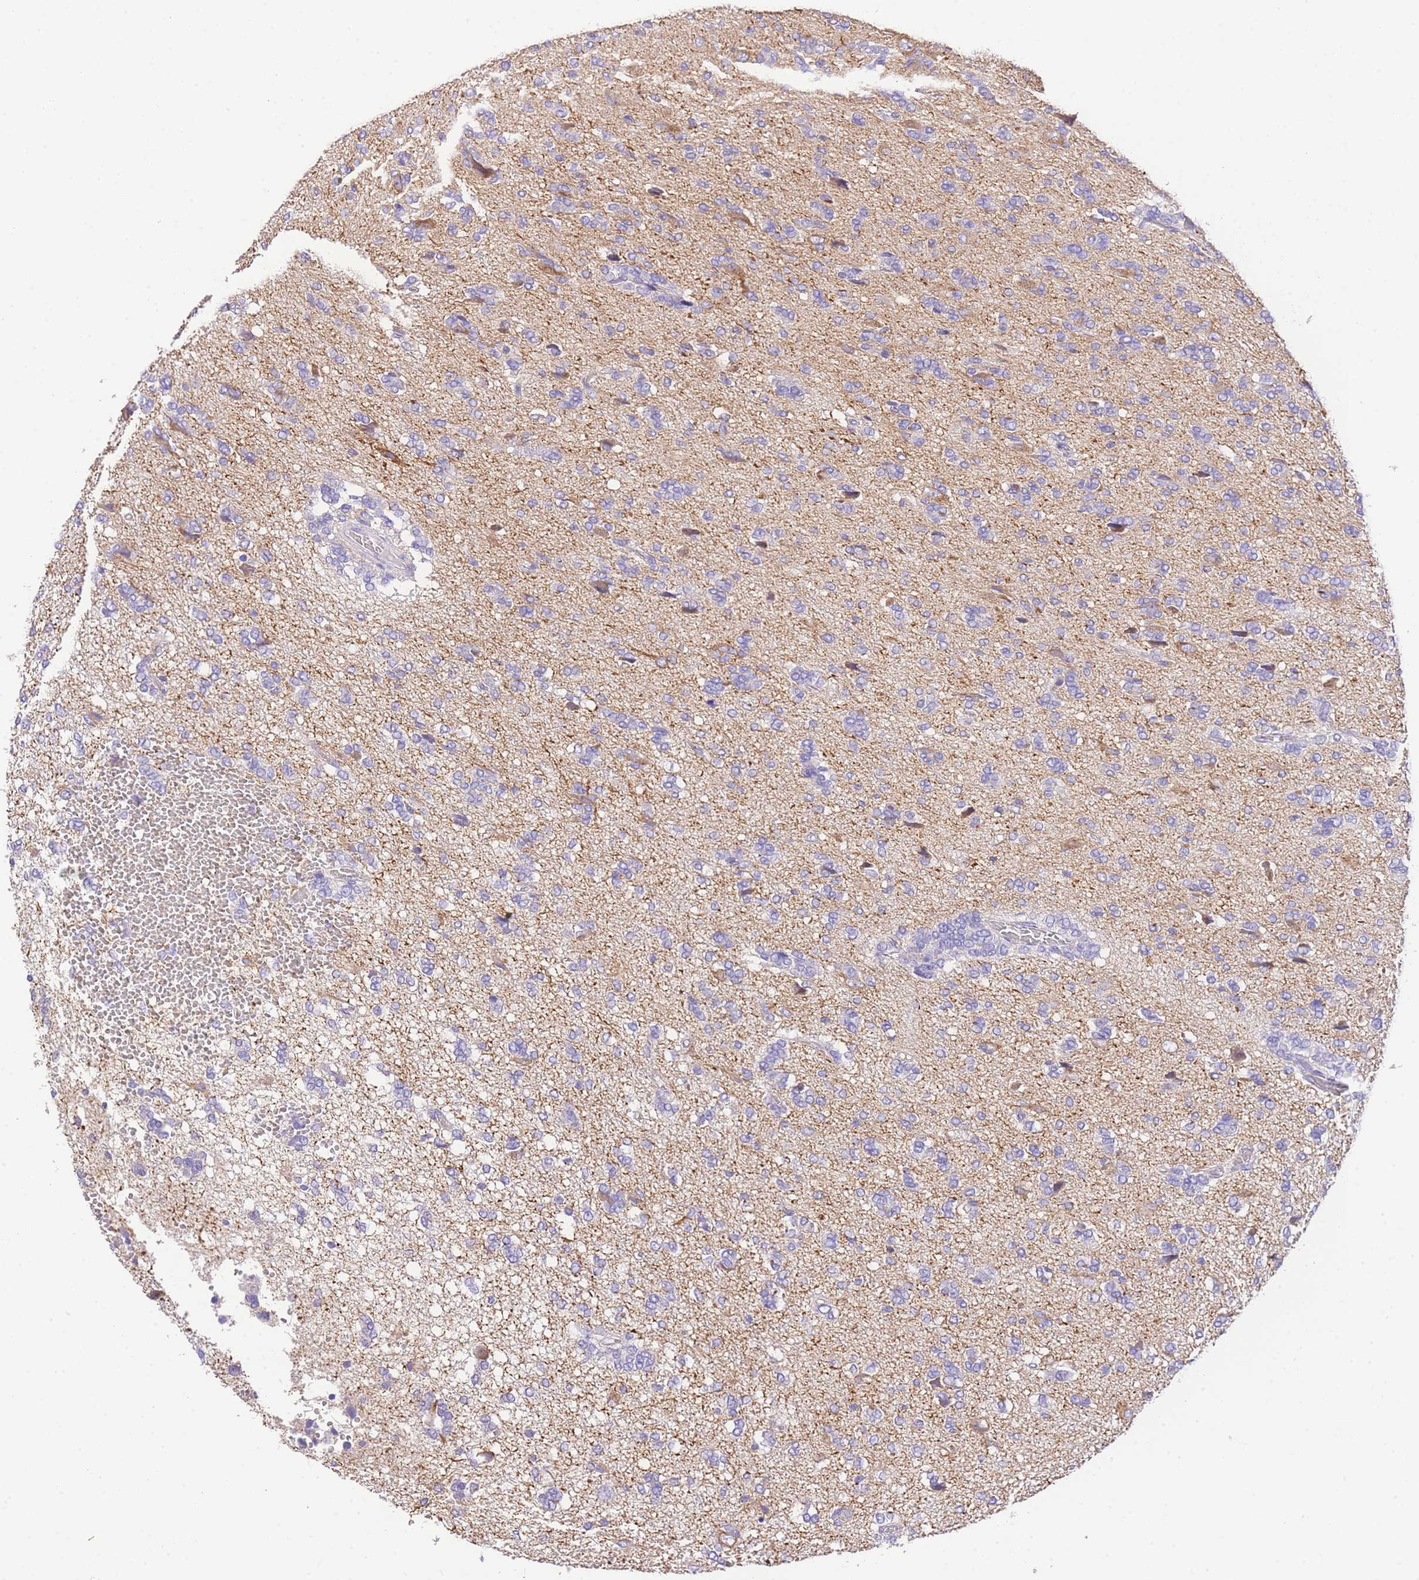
{"staining": {"intensity": "negative", "quantity": "none", "location": "none"}, "tissue": "glioma", "cell_type": "Tumor cells", "image_type": "cancer", "snomed": [{"axis": "morphology", "description": "Glioma, malignant, High grade"}, {"axis": "topography", "description": "Brain"}], "caption": "Tumor cells show no significant positivity in glioma.", "gene": "EPN2", "patient": {"sex": "female", "age": 59}}